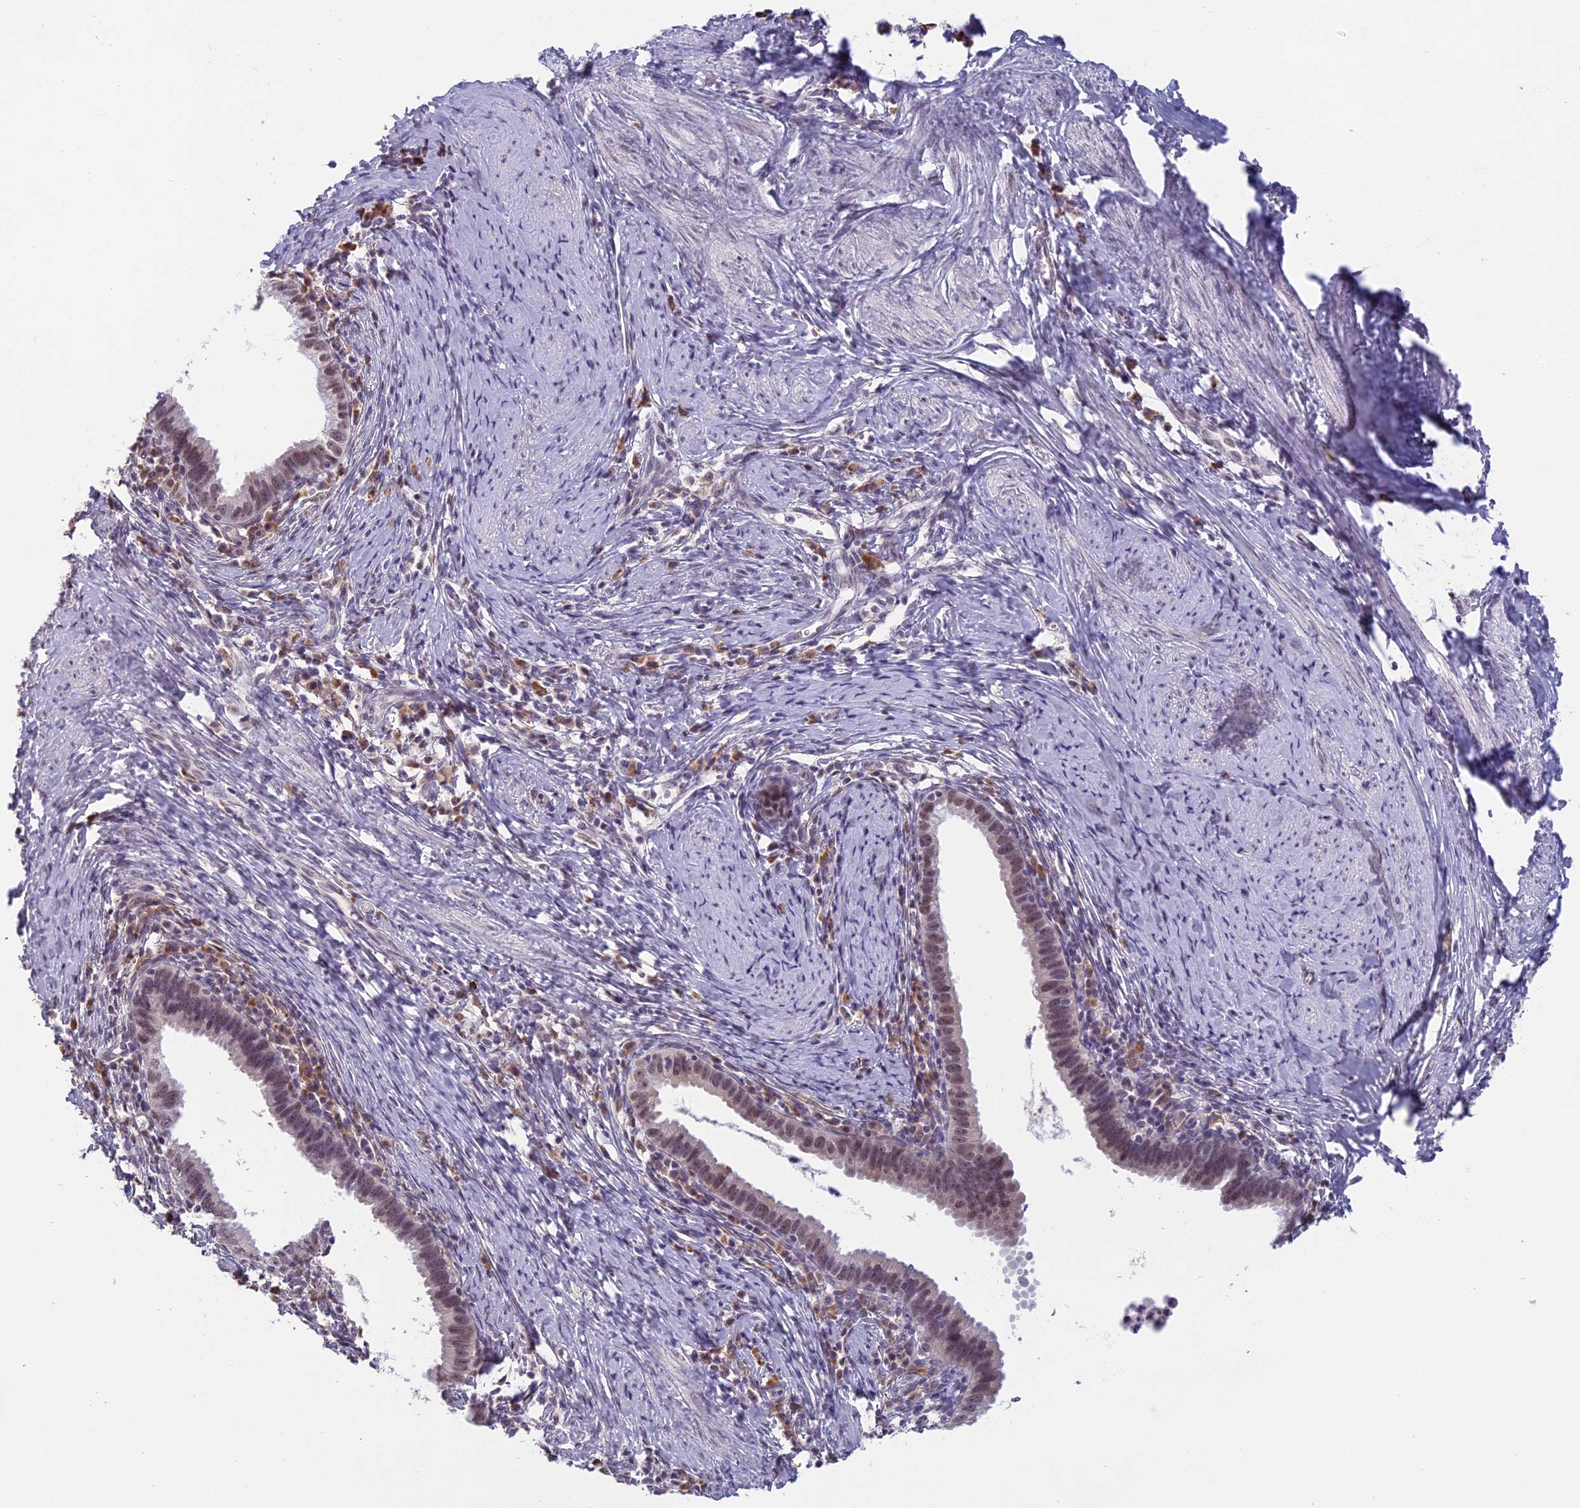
{"staining": {"intensity": "weak", "quantity": ">75%", "location": "nuclear"}, "tissue": "cervical cancer", "cell_type": "Tumor cells", "image_type": "cancer", "snomed": [{"axis": "morphology", "description": "Adenocarcinoma, NOS"}, {"axis": "topography", "description": "Cervix"}], "caption": "Immunohistochemical staining of adenocarcinoma (cervical) displays weak nuclear protein positivity in about >75% of tumor cells.", "gene": "MORF4L1", "patient": {"sex": "female", "age": 36}}